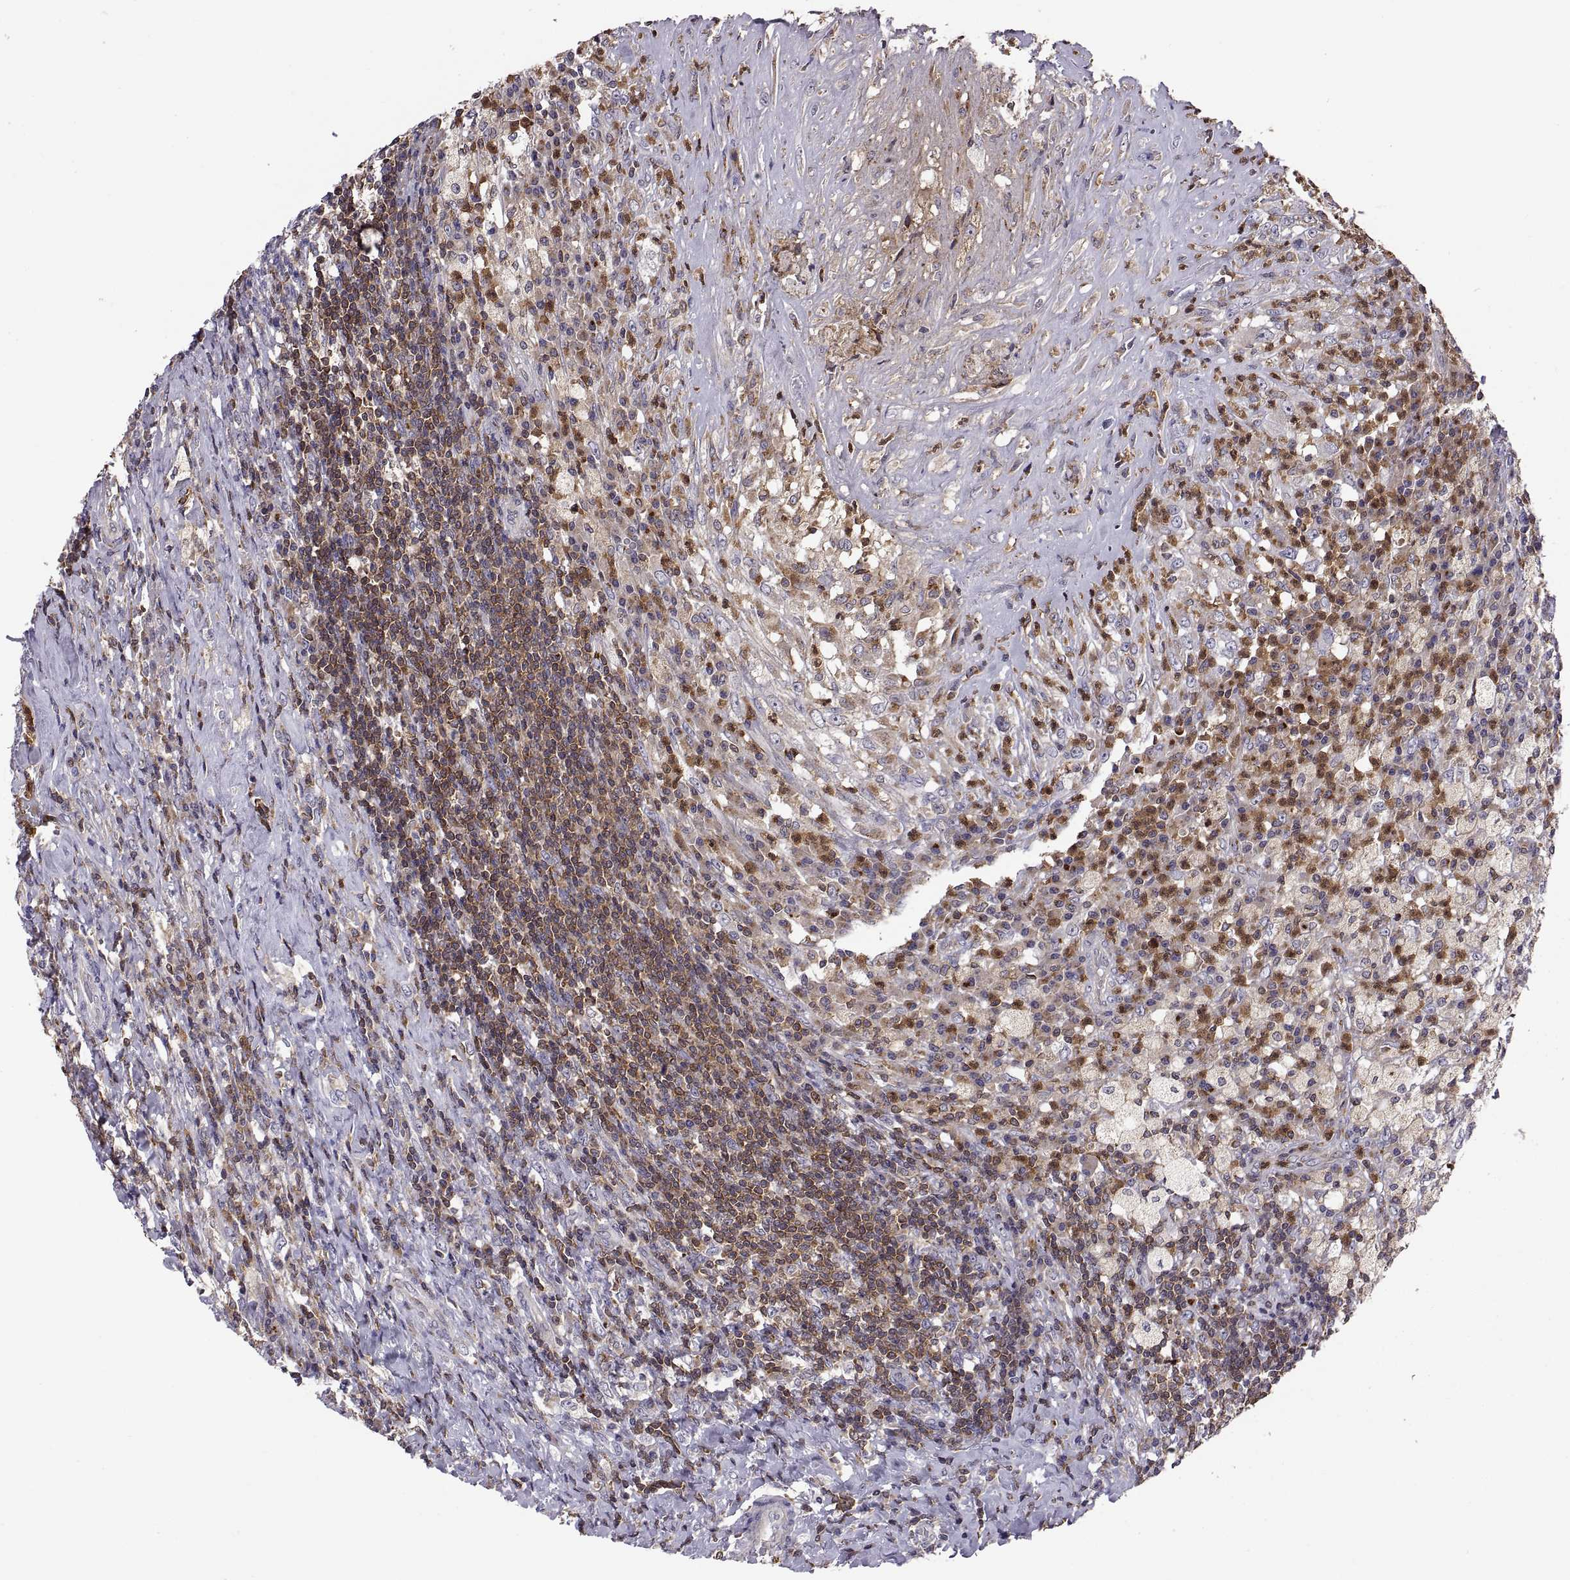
{"staining": {"intensity": "weak", "quantity": ">75%", "location": "cytoplasmic/membranous"}, "tissue": "testis cancer", "cell_type": "Tumor cells", "image_type": "cancer", "snomed": [{"axis": "morphology", "description": "Necrosis, NOS"}, {"axis": "morphology", "description": "Carcinoma, Embryonal, NOS"}, {"axis": "topography", "description": "Testis"}], "caption": "Protein staining displays weak cytoplasmic/membranous expression in approximately >75% of tumor cells in testis embryonal carcinoma.", "gene": "ACAP1", "patient": {"sex": "male", "age": 19}}